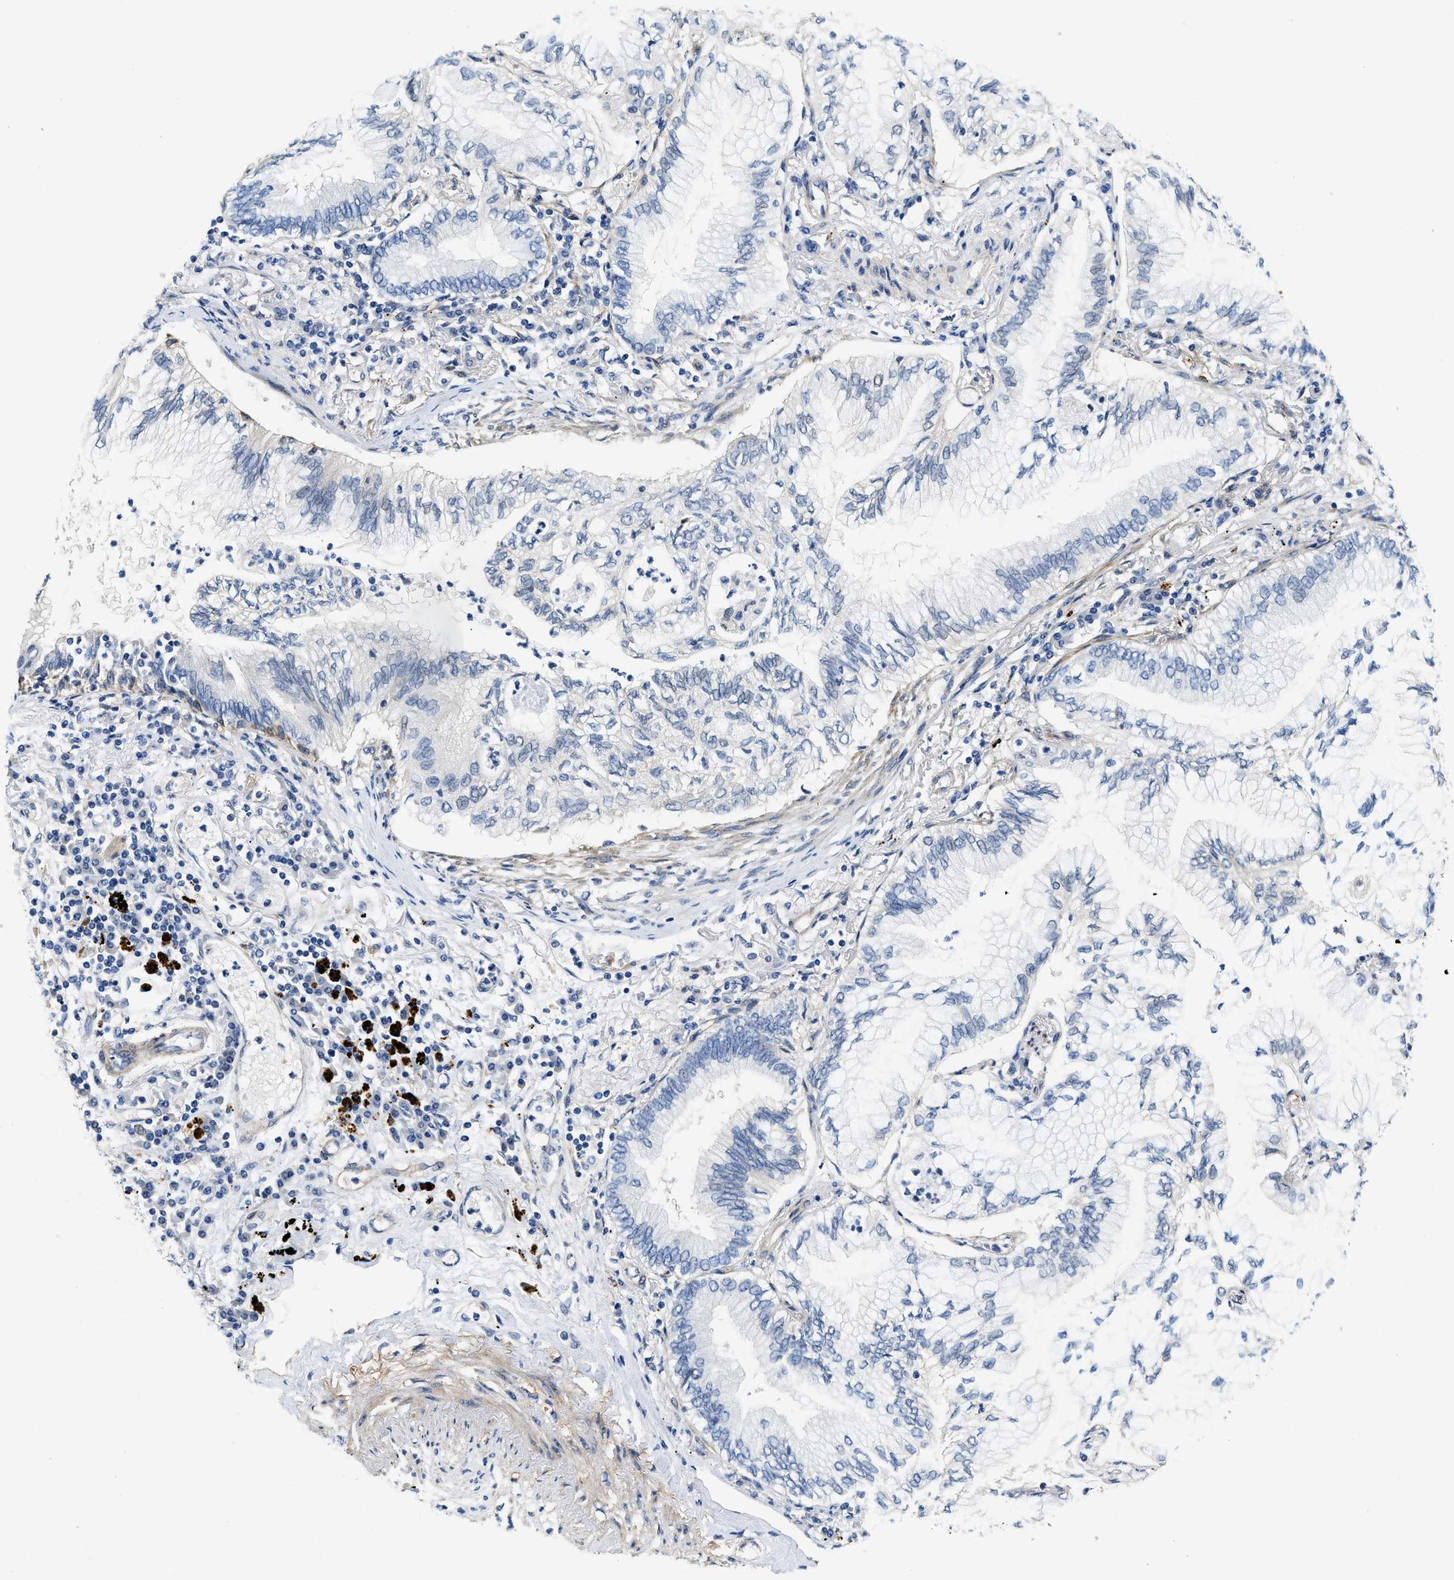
{"staining": {"intensity": "negative", "quantity": "none", "location": "none"}, "tissue": "lung cancer", "cell_type": "Tumor cells", "image_type": "cancer", "snomed": [{"axis": "morphology", "description": "Normal tissue, NOS"}, {"axis": "morphology", "description": "Adenocarcinoma, NOS"}, {"axis": "topography", "description": "Bronchus"}, {"axis": "topography", "description": "Lung"}], "caption": "An immunohistochemistry (IHC) image of lung cancer is shown. There is no staining in tumor cells of lung cancer.", "gene": "RAPH1", "patient": {"sex": "female", "age": 70}}